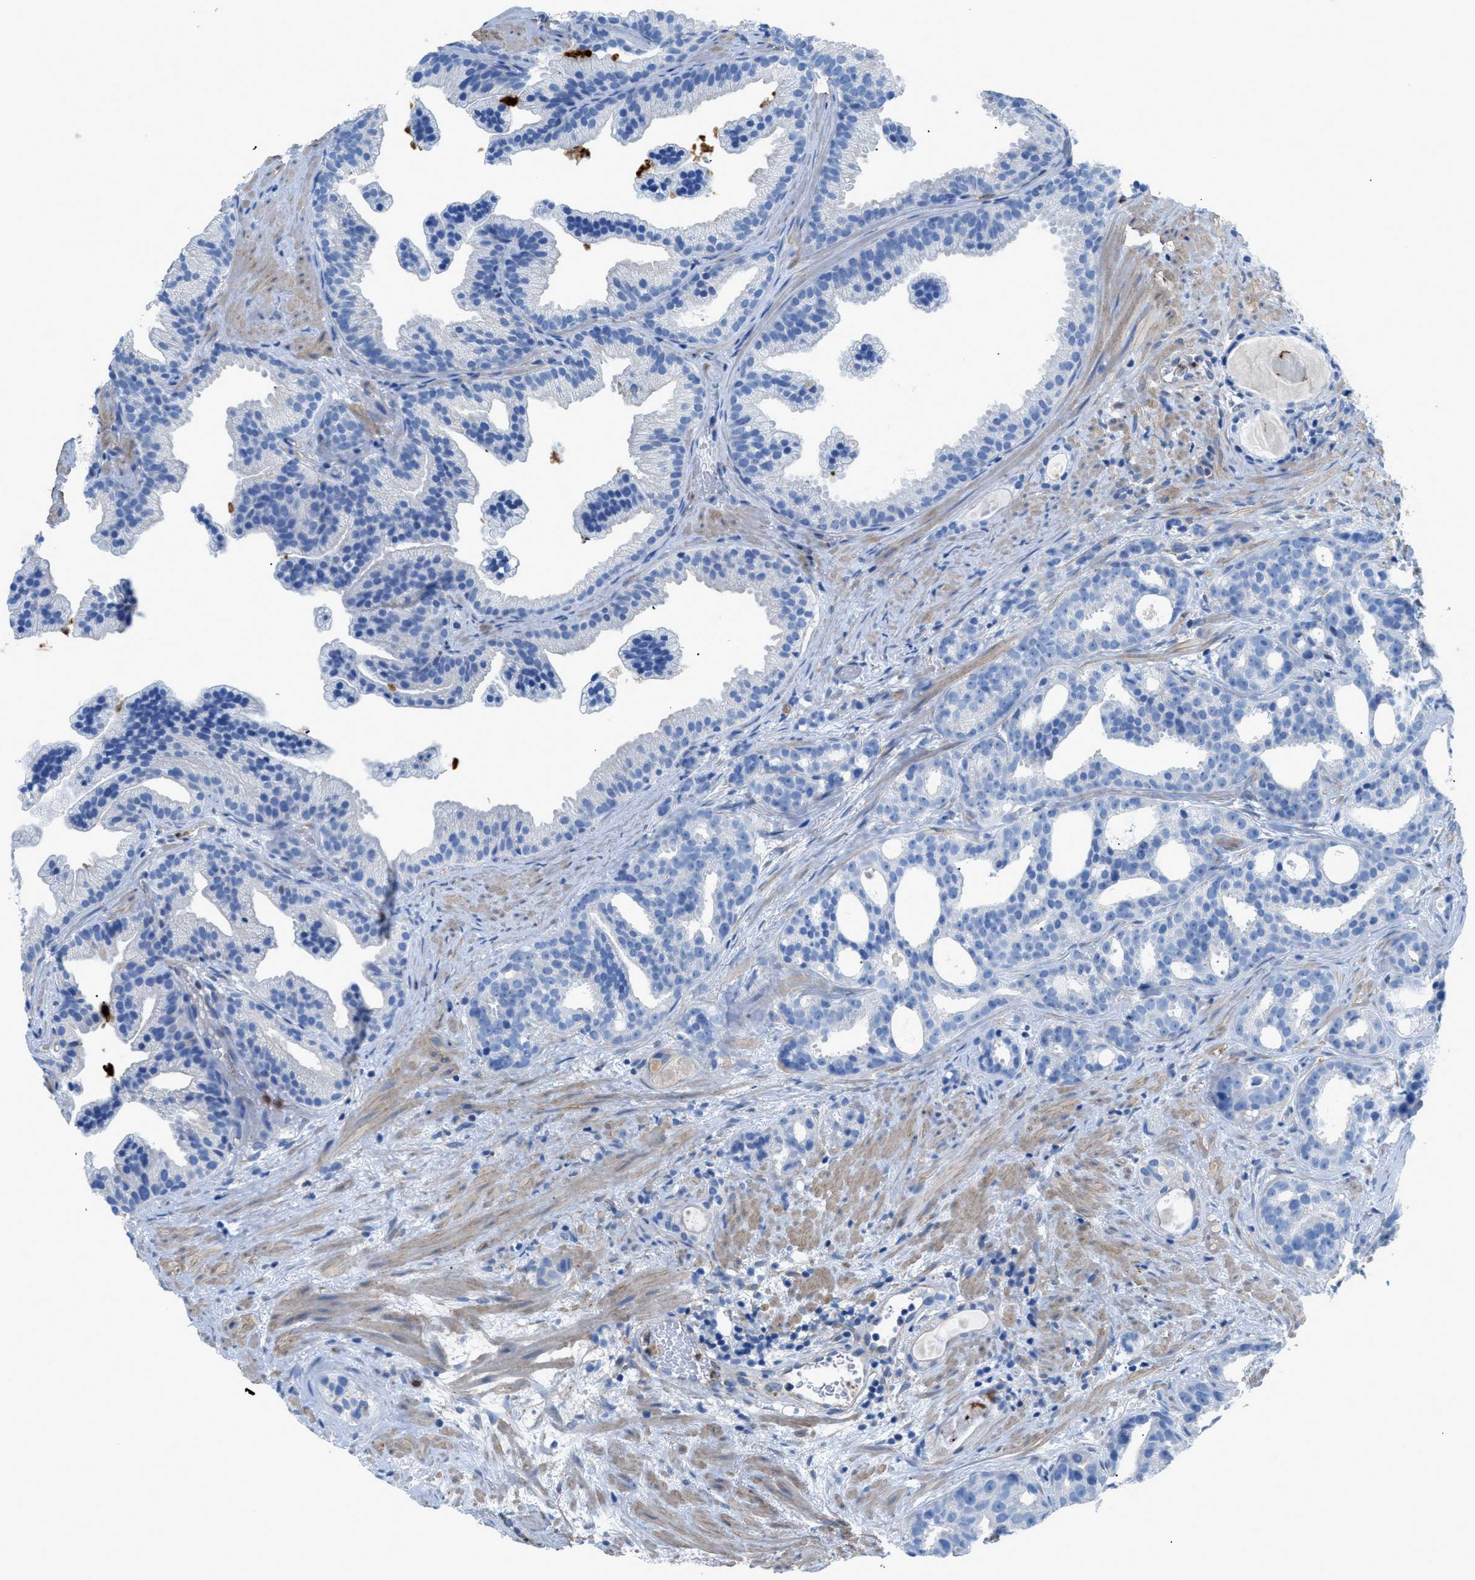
{"staining": {"intensity": "negative", "quantity": "none", "location": "none"}, "tissue": "prostate cancer", "cell_type": "Tumor cells", "image_type": "cancer", "snomed": [{"axis": "morphology", "description": "Adenocarcinoma, Low grade"}, {"axis": "topography", "description": "Prostate"}], "caption": "The histopathology image displays no significant positivity in tumor cells of adenocarcinoma (low-grade) (prostate).", "gene": "ITPR1", "patient": {"sex": "male", "age": 89}}